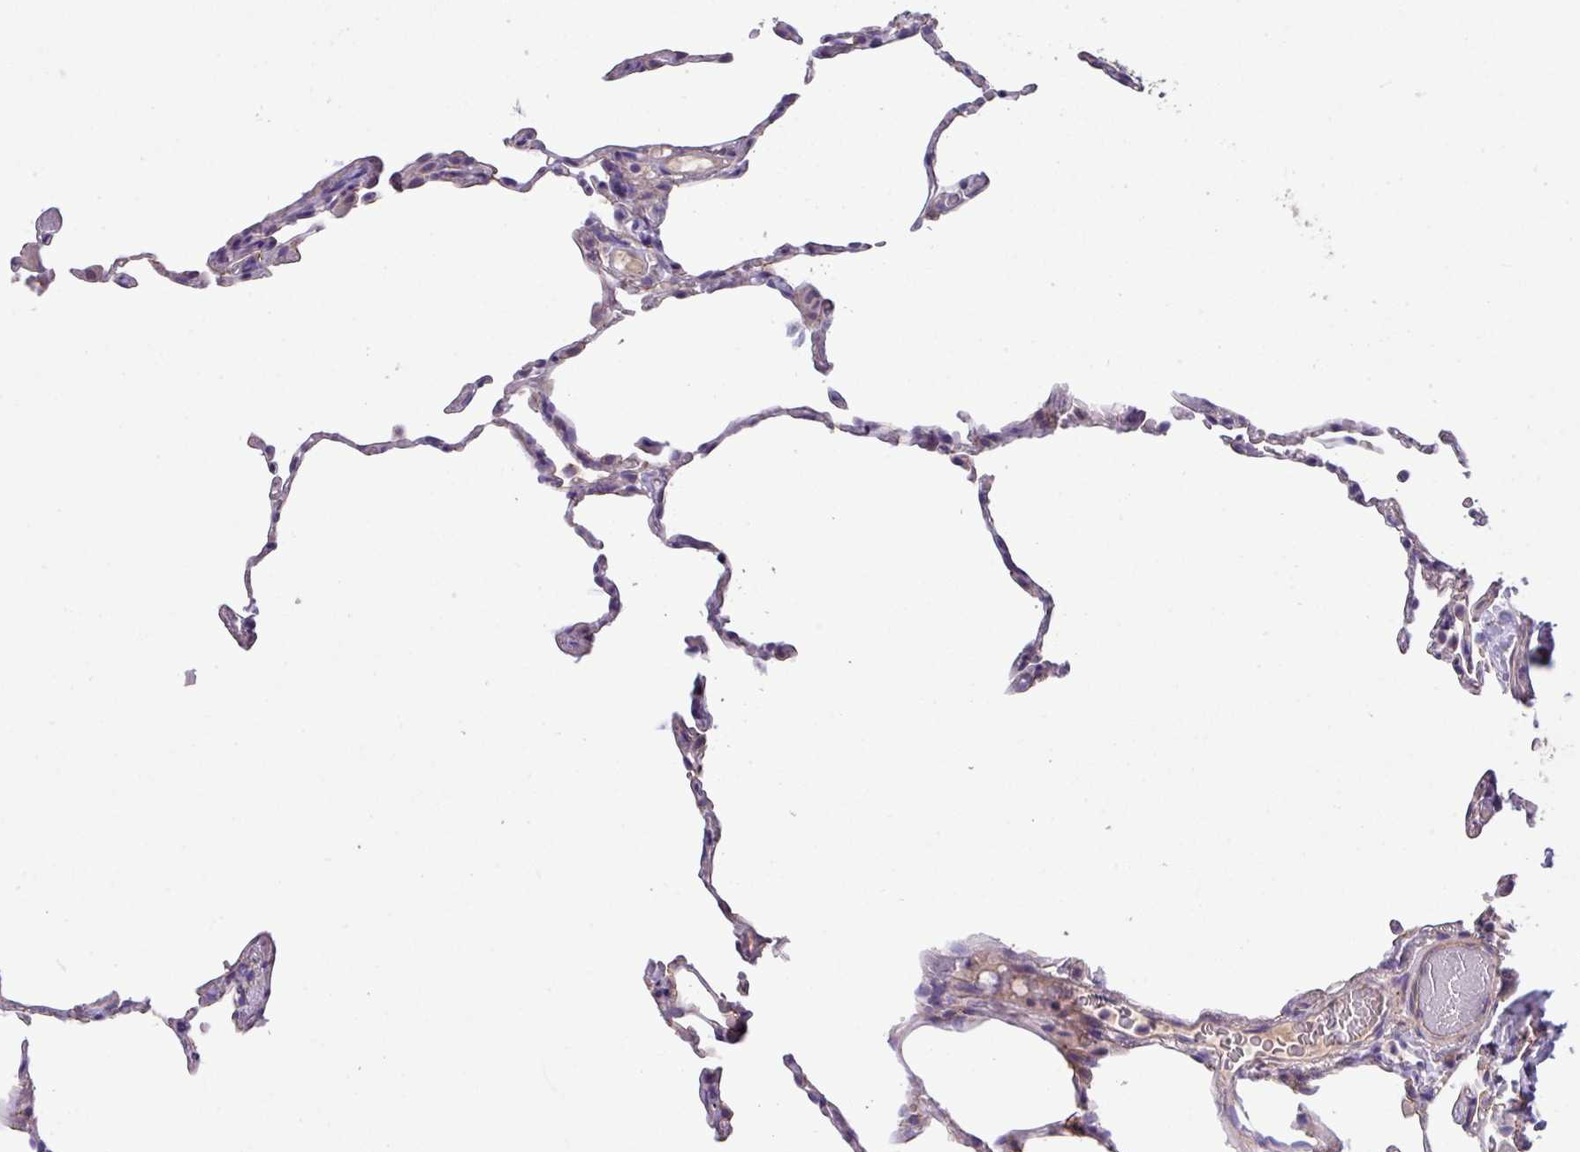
{"staining": {"intensity": "negative", "quantity": "none", "location": "none"}, "tissue": "lung", "cell_type": "Alveolar cells", "image_type": "normal", "snomed": [{"axis": "morphology", "description": "Normal tissue, NOS"}, {"axis": "topography", "description": "Lung"}], "caption": "The micrograph shows no staining of alveolar cells in normal lung. (Immunohistochemistry, brightfield microscopy, high magnification).", "gene": "IQCJ", "patient": {"sex": "female", "age": 57}}